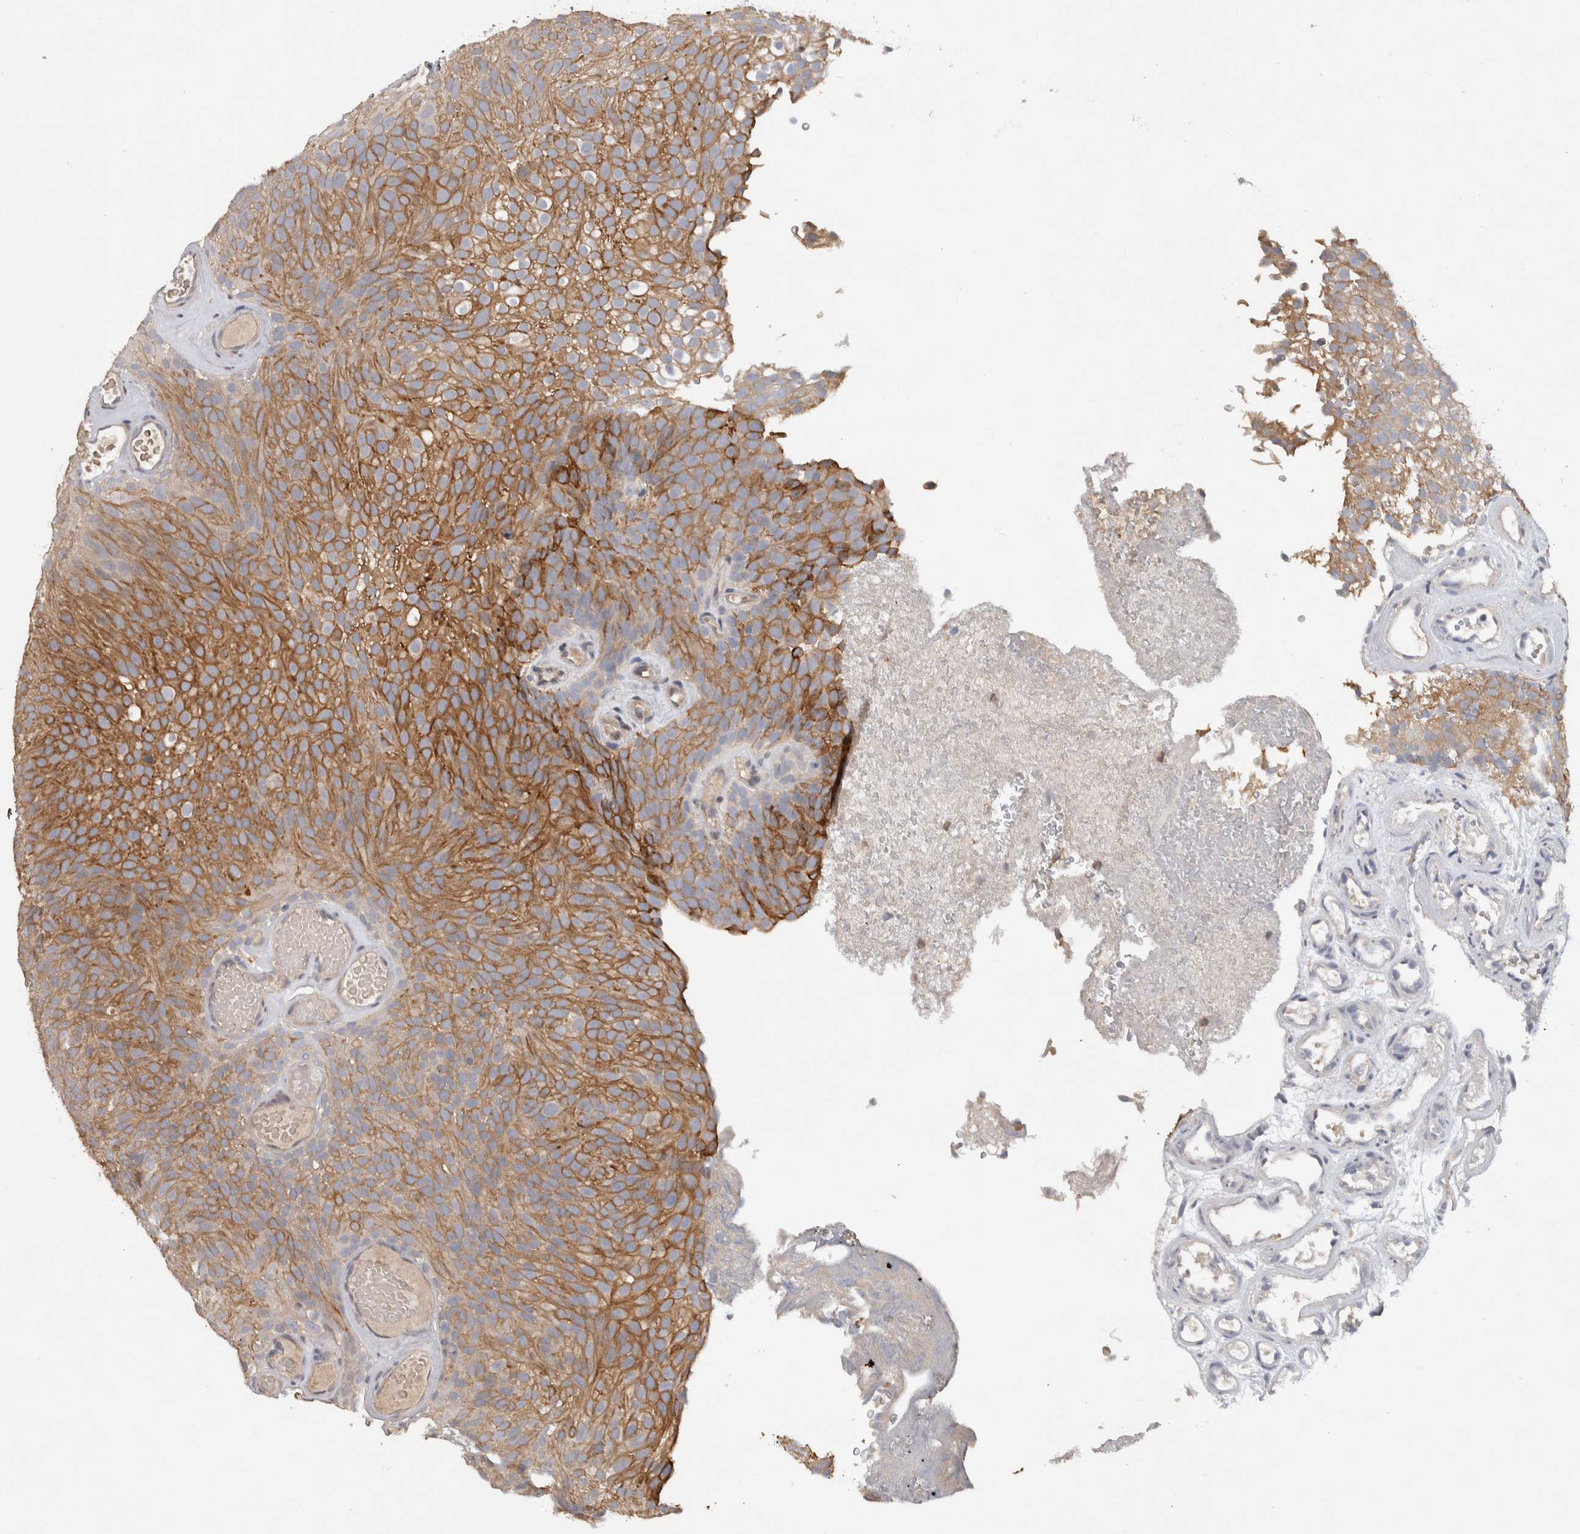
{"staining": {"intensity": "moderate", "quantity": ">75%", "location": "cytoplasmic/membranous"}, "tissue": "urothelial cancer", "cell_type": "Tumor cells", "image_type": "cancer", "snomed": [{"axis": "morphology", "description": "Urothelial carcinoma, Low grade"}, {"axis": "topography", "description": "Urinary bladder"}], "caption": "A medium amount of moderate cytoplasmic/membranous staining is present in approximately >75% of tumor cells in low-grade urothelial carcinoma tissue.", "gene": "HEXD", "patient": {"sex": "male", "age": 78}}